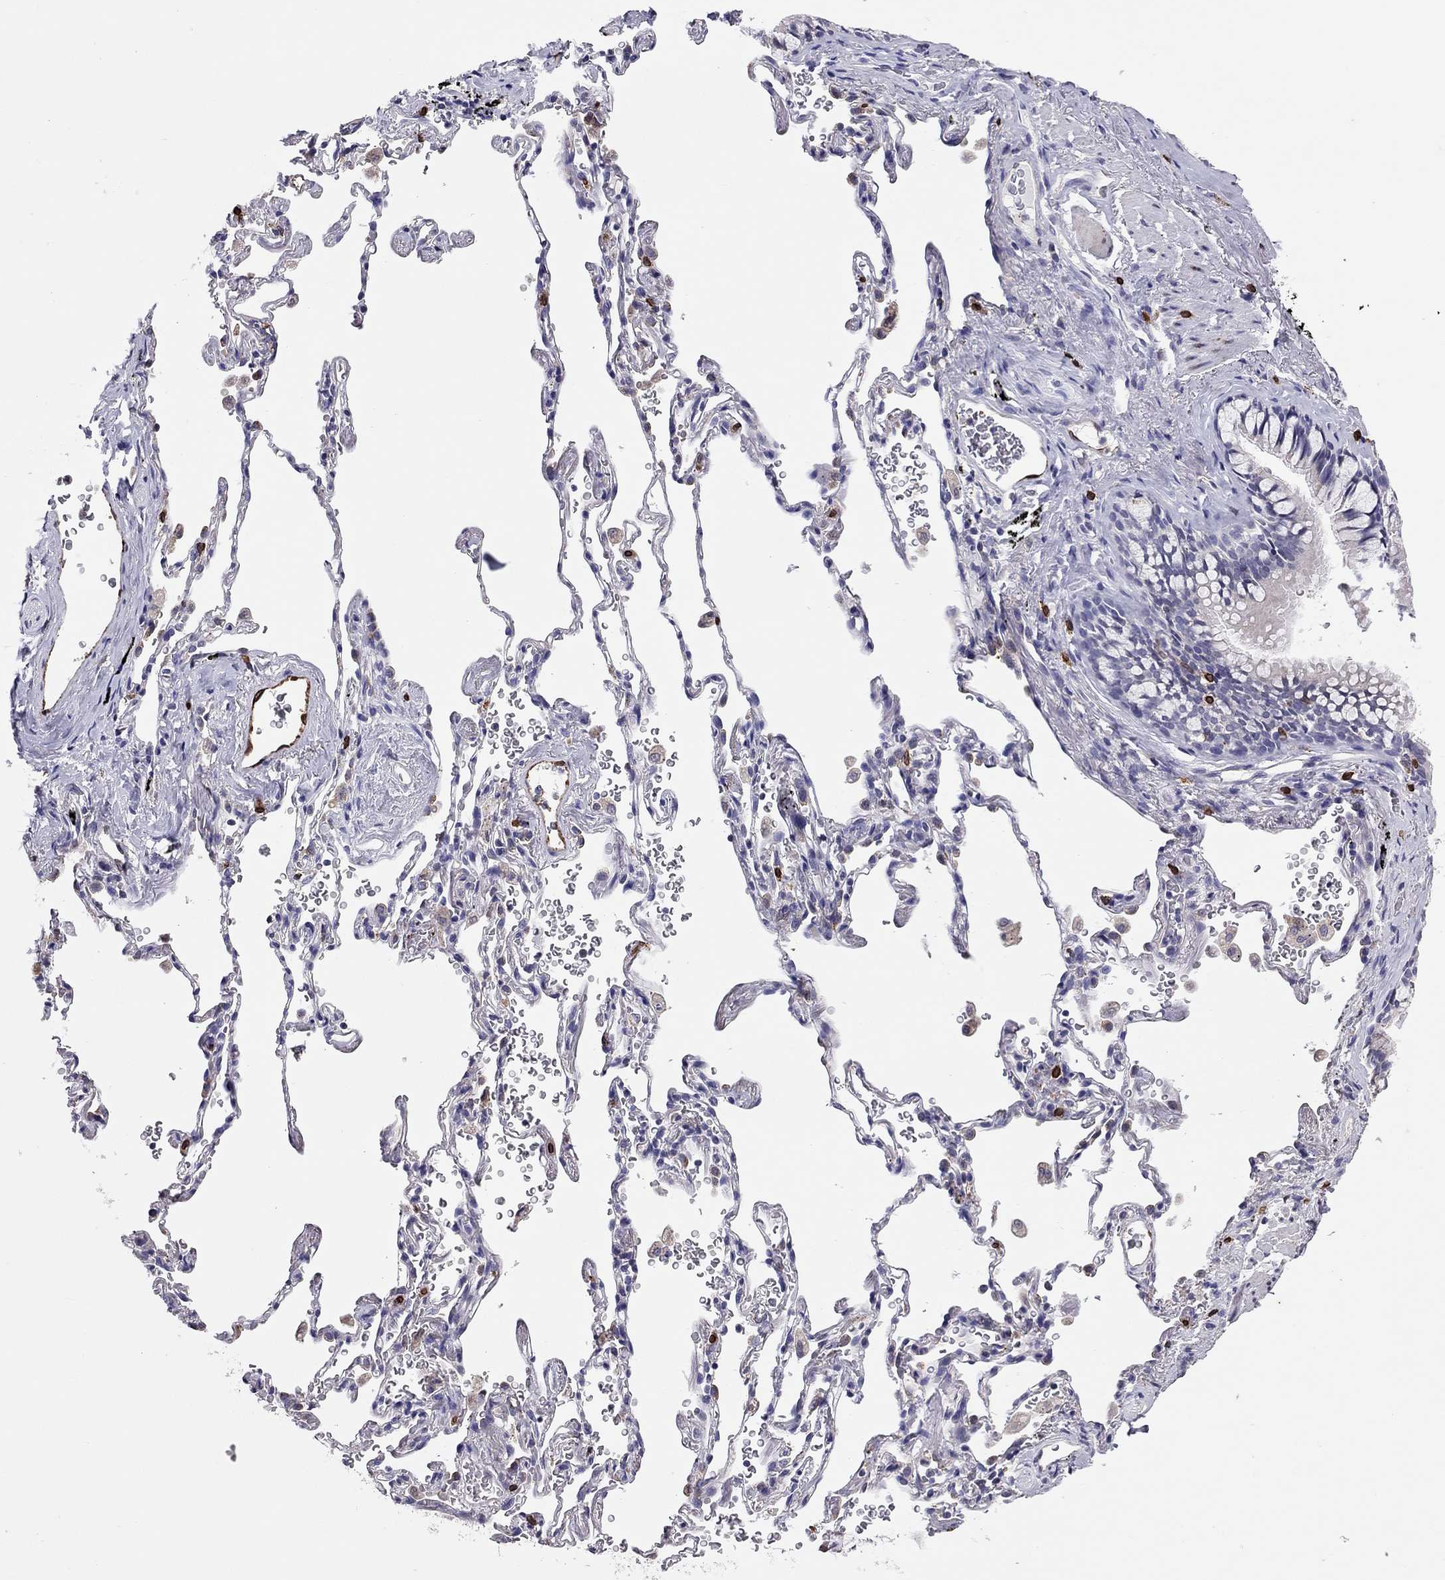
{"staining": {"intensity": "negative", "quantity": "none", "location": "none"}, "tissue": "soft tissue", "cell_type": "Fibroblasts", "image_type": "normal", "snomed": [{"axis": "morphology", "description": "Normal tissue, NOS"}, {"axis": "morphology", "description": "Adenocarcinoma, NOS"}, {"axis": "topography", "description": "Cartilage tissue"}, {"axis": "topography", "description": "Lung"}], "caption": "Immunohistochemistry histopathology image of unremarkable soft tissue: human soft tissue stained with DAB (3,3'-diaminobenzidine) shows no significant protein staining in fibroblasts.", "gene": "ADORA2A", "patient": {"sex": "male", "age": 59}}